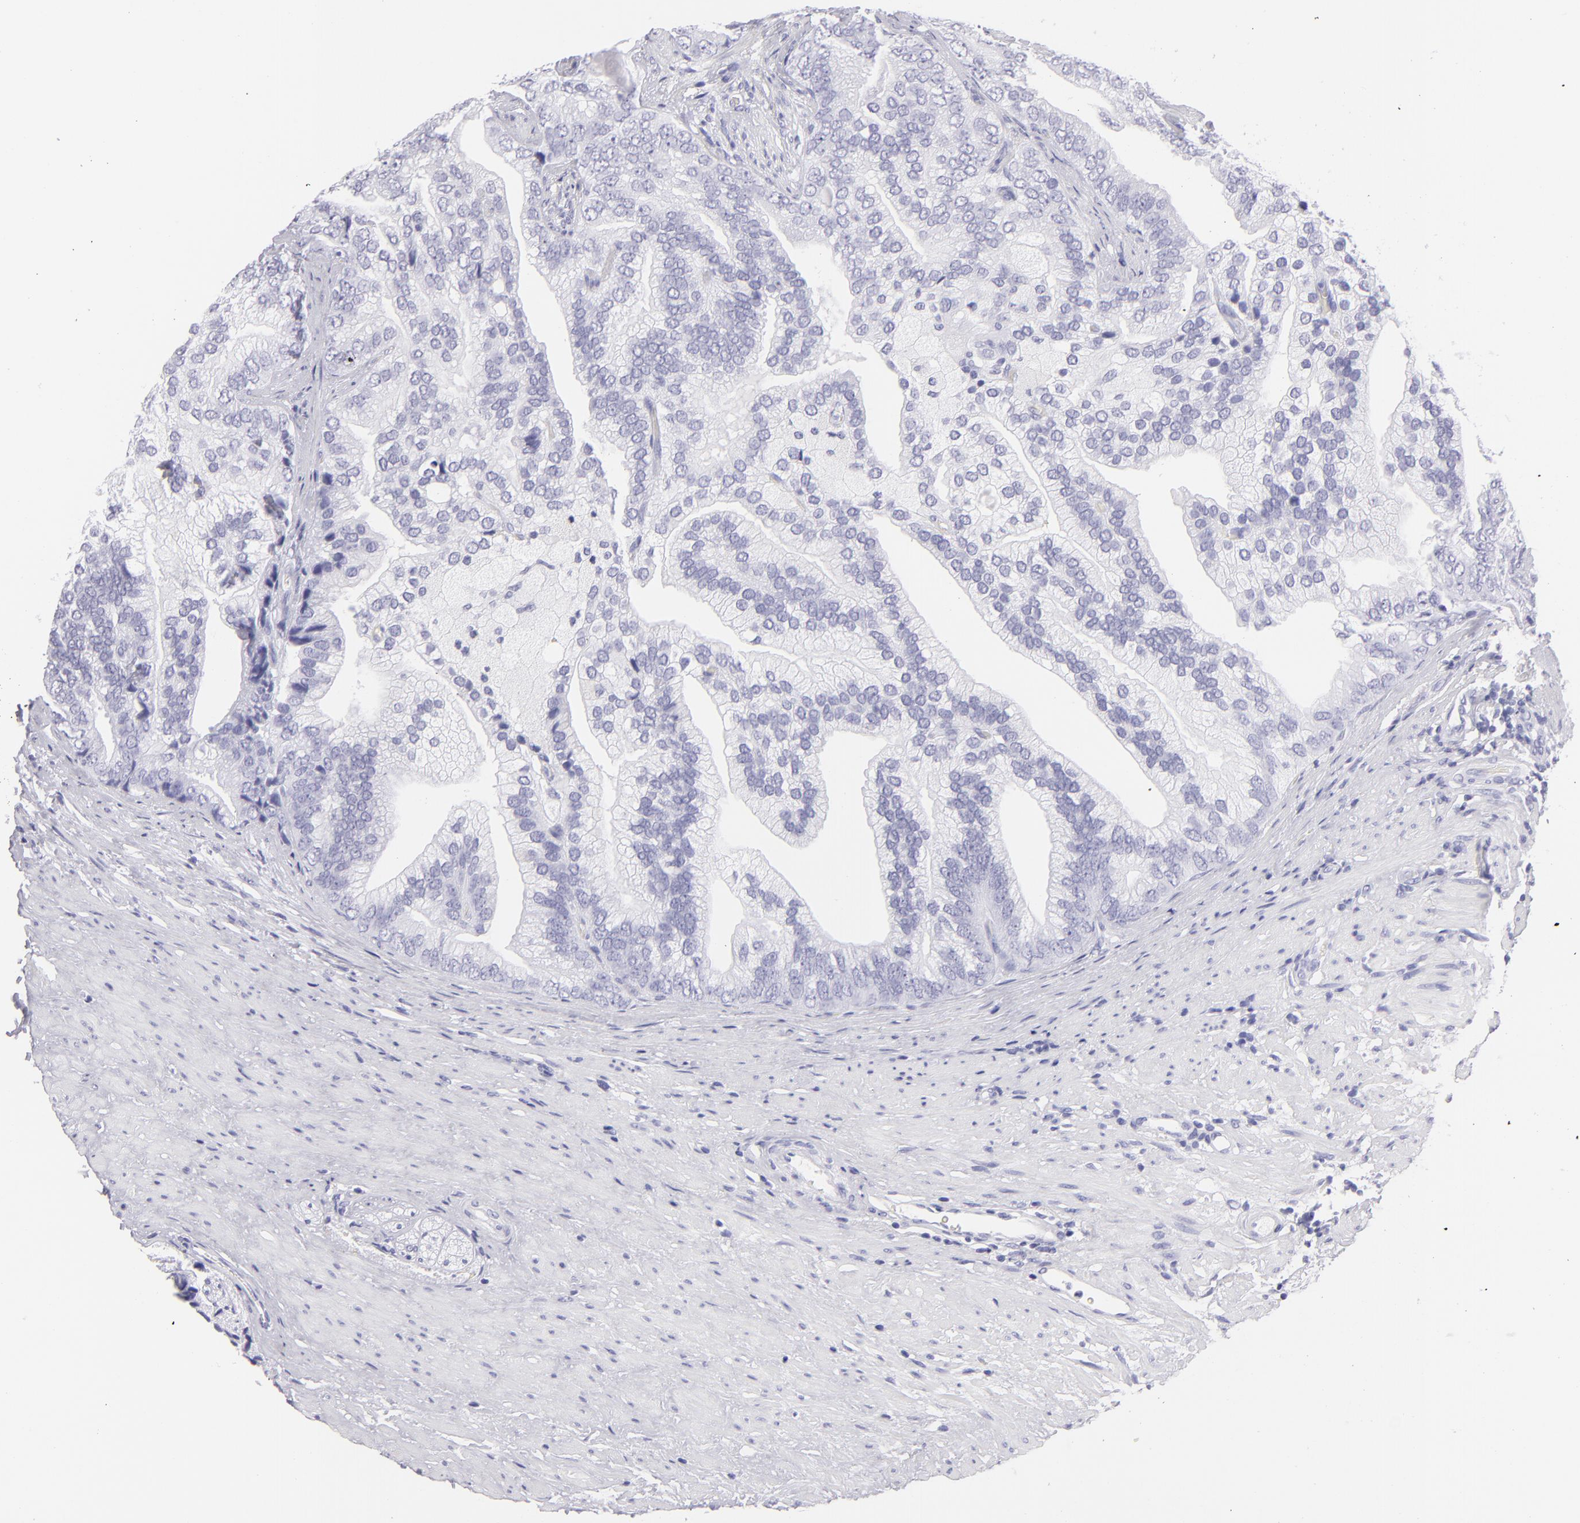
{"staining": {"intensity": "negative", "quantity": "none", "location": "none"}, "tissue": "prostate cancer", "cell_type": "Tumor cells", "image_type": "cancer", "snomed": [{"axis": "morphology", "description": "Adenocarcinoma, Low grade"}, {"axis": "topography", "description": "Prostate"}], "caption": "Tumor cells show no significant protein staining in low-grade adenocarcinoma (prostate).", "gene": "PVALB", "patient": {"sex": "male", "age": 71}}